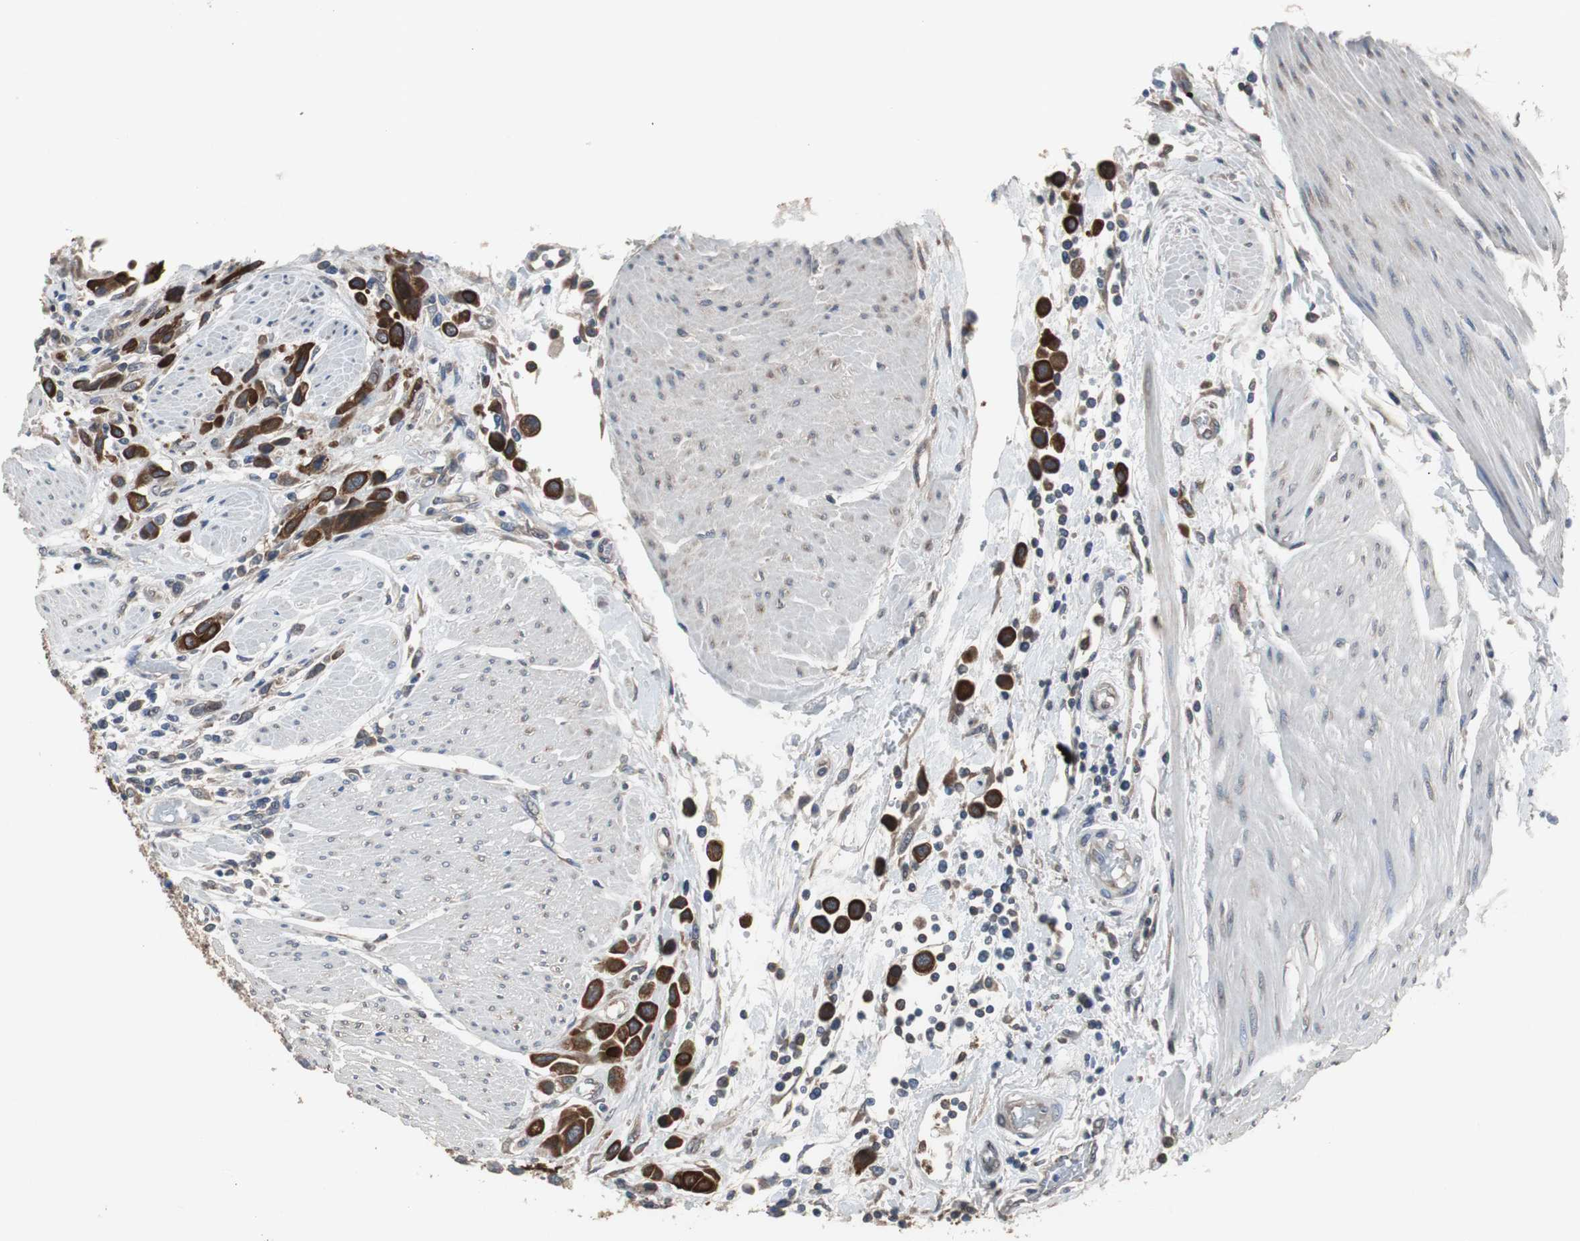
{"staining": {"intensity": "strong", "quantity": ">75%", "location": "cytoplasmic/membranous"}, "tissue": "urothelial cancer", "cell_type": "Tumor cells", "image_type": "cancer", "snomed": [{"axis": "morphology", "description": "Urothelial carcinoma, High grade"}, {"axis": "topography", "description": "Urinary bladder"}], "caption": "The histopathology image demonstrates staining of urothelial carcinoma (high-grade), revealing strong cytoplasmic/membranous protein staining (brown color) within tumor cells.", "gene": "USP10", "patient": {"sex": "male", "age": 50}}